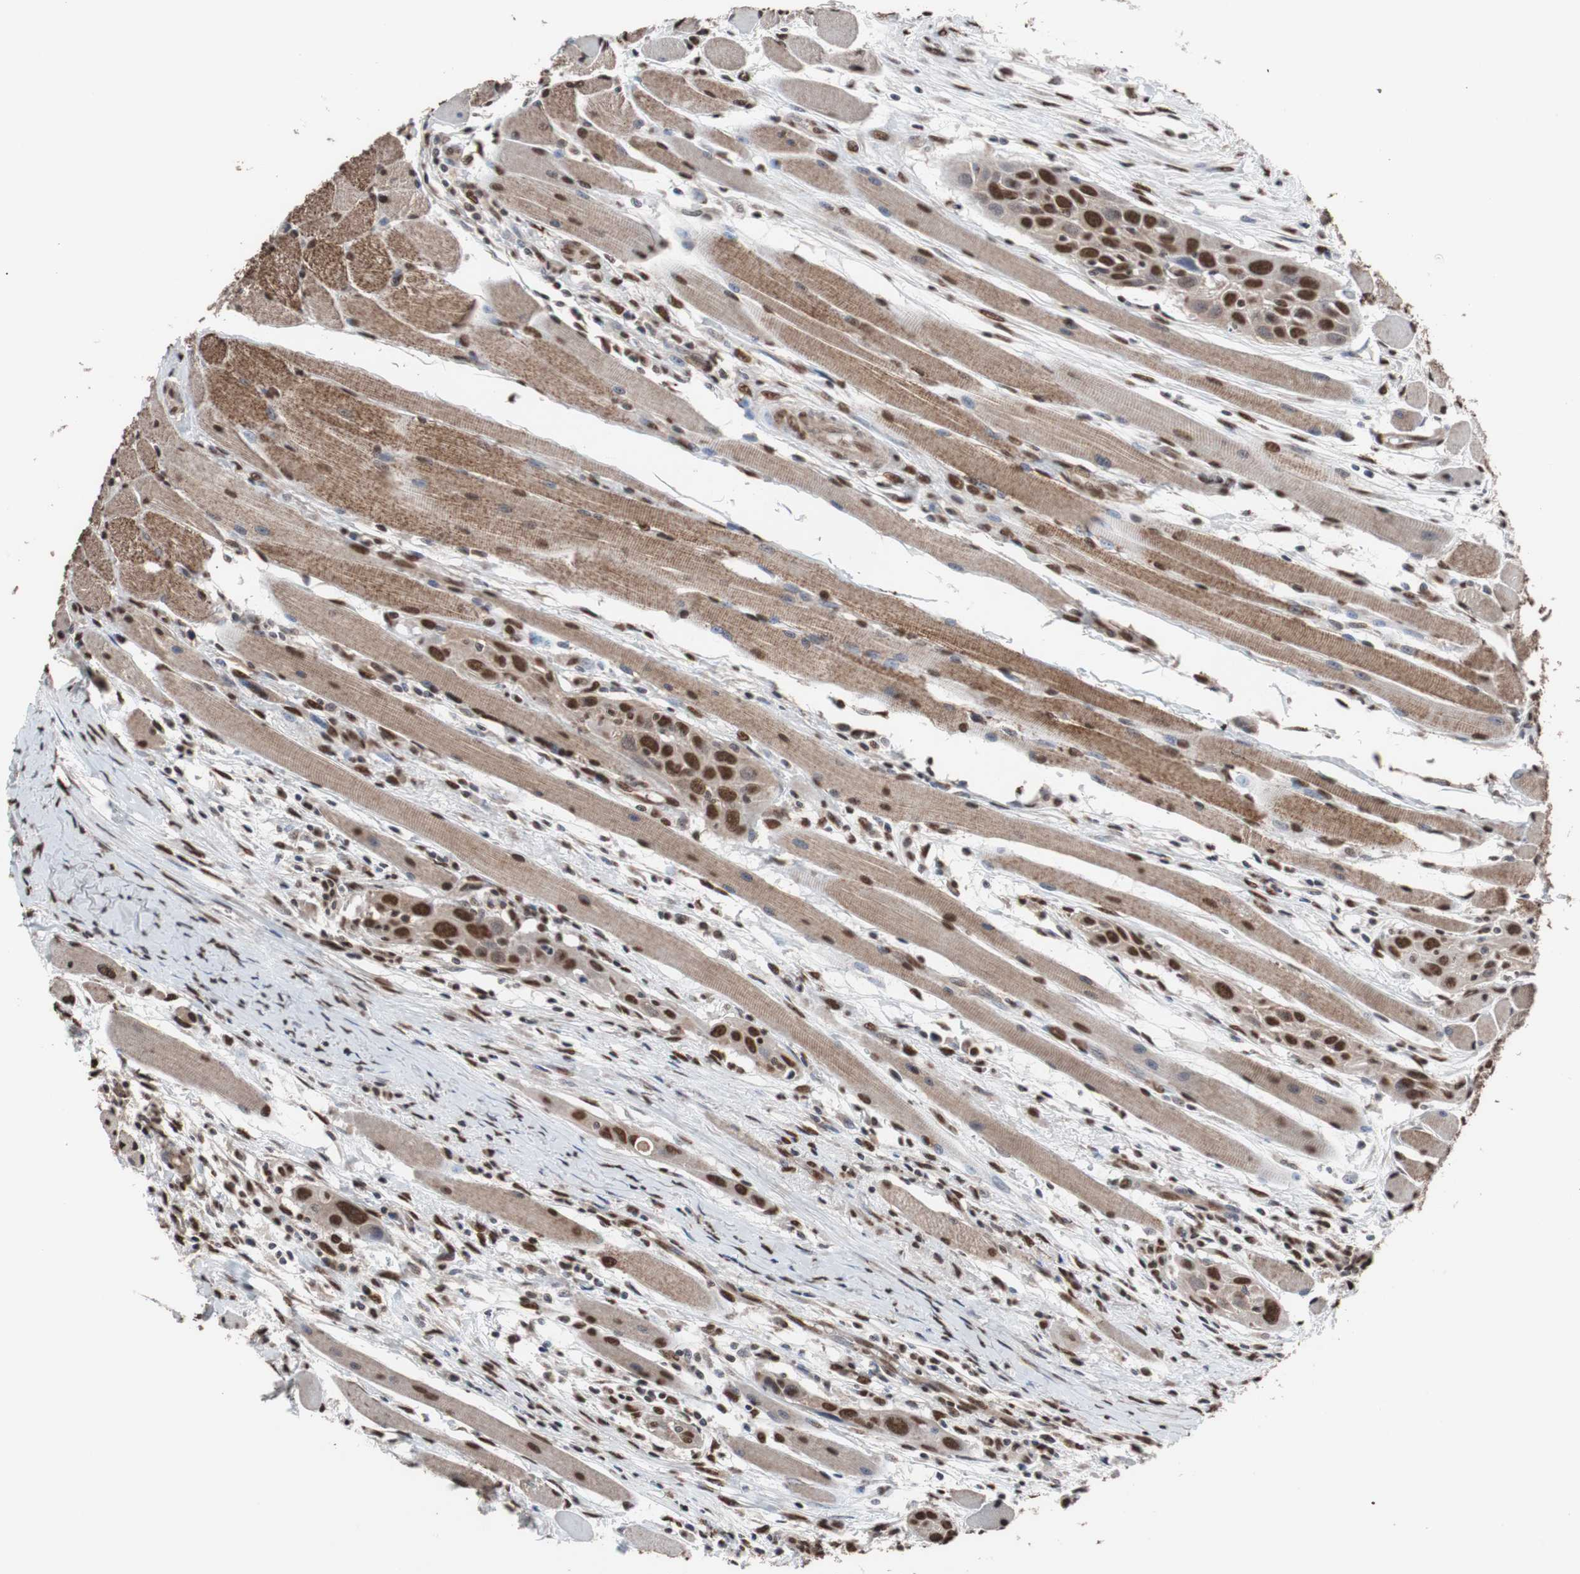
{"staining": {"intensity": "strong", "quantity": ">75%", "location": "nuclear"}, "tissue": "head and neck cancer", "cell_type": "Tumor cells", "image_type": "cancer", "snomed": [{"axis": "morphology", "description": "Squamous cell carcinoma, NOS"}, {"axis": "topography", "description": "Oral tissue"}, {"axis": "topography", "description": "Head-Neck"}], "caption": "High-magnification brightfield microscopy of head and neck cancer stained with DAB (brown) and counterstained with hematoxylin (blue). tumor cells exhibit strong nuclear staining is appreciated in approximately>75% of cells.", "gene": "MED27", "patient": {"sex": "female", "age": 50}}